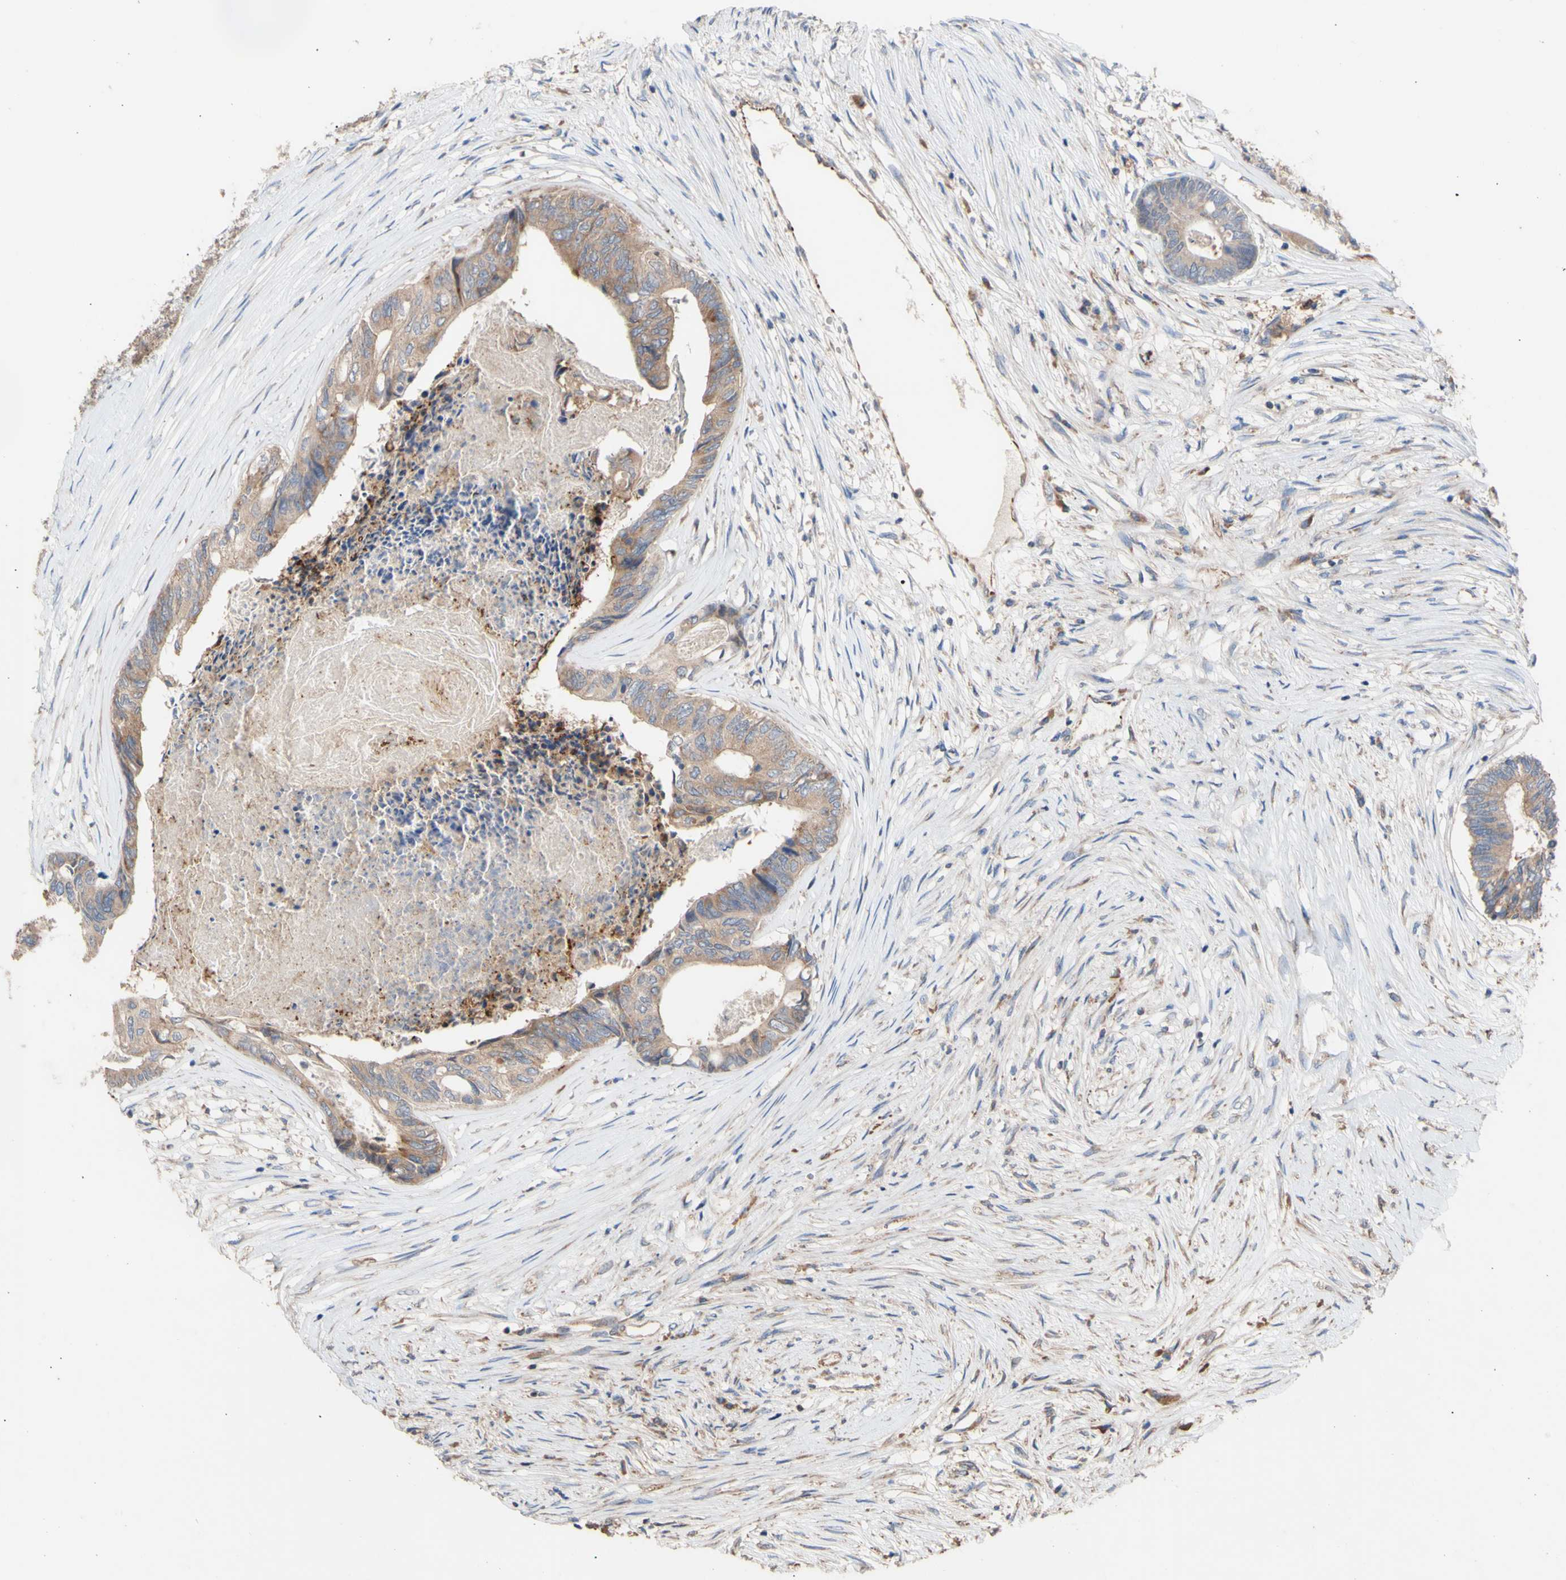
{"staining": {"intensity": "moderate", "quantity": "25%-75%", "location": "cytoplasmic/membranous"}, "tissue": "colorectal cancer", "cell_type": "Tumor cells", "image_type": "cancer", "snomed": [{"axis": "morphology", "description": "Adenocarcinoma, NOS"}, {"axis": "topography", "description": "Rectum"}], "caption": "IHC (DAB (3,3'-diaminobenzidine)) staining of human colorectal cancer (adenocarcinoma) demonstrates moderate cytoplasmic/membranous protein expression in about 25%-75% of tumor cells.", "gene": "EIF2S3", "patient": {"sex": "male", "age": 63}}